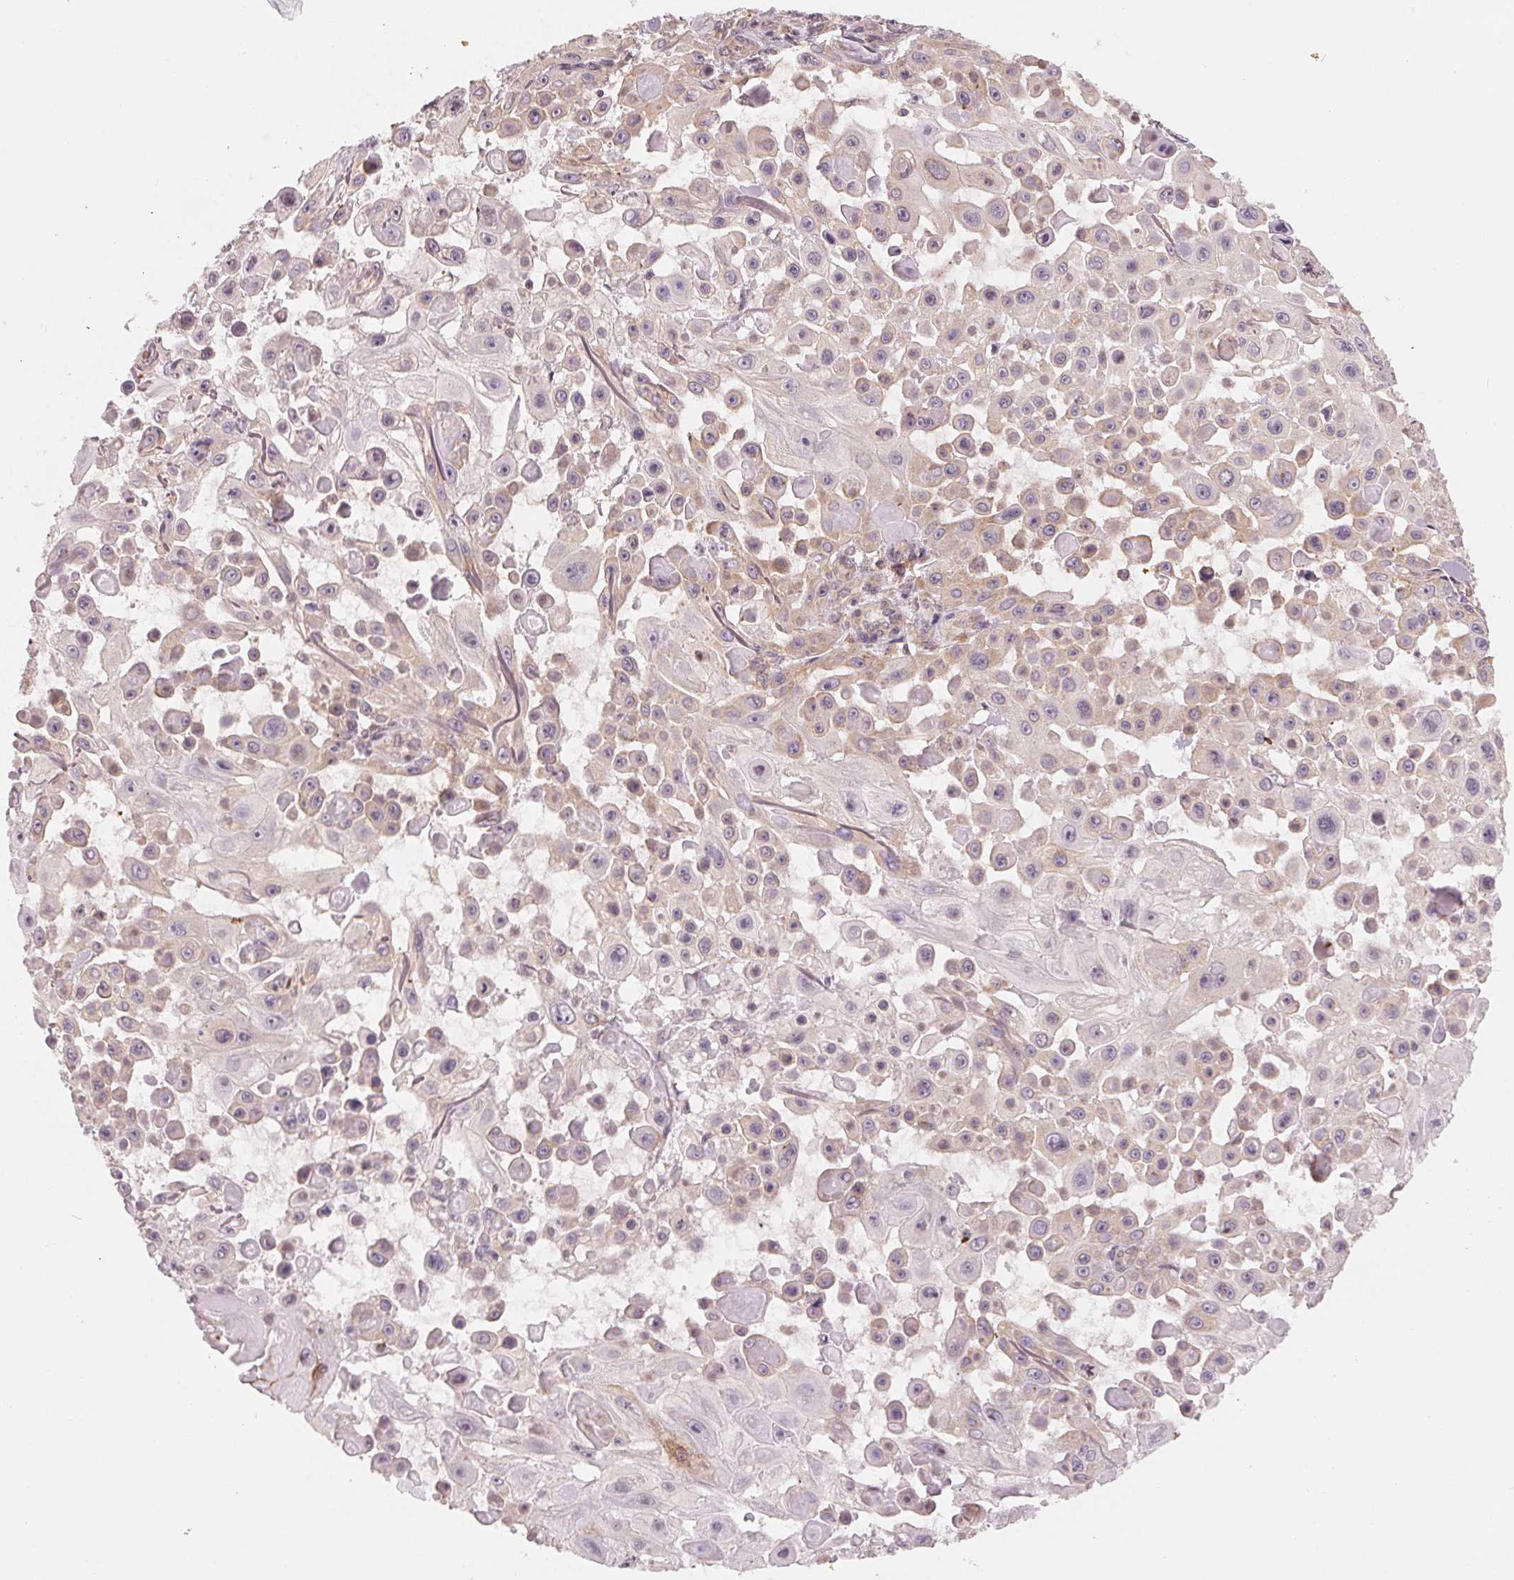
{"staining": {"intensity": "weak", "quantity": "<25%", "location": "cytoplasmic/membranous"}, "tissue": "skin cancer", "cell_type": "Tumor cells", "image_type": "cancer", "snomed": [{"axis": "morphology", "description": "Squamous cell carcinoma, NOS"}, {"axis": "topography", "description": "Skin"}], "caption": "This image is of squamous cell carcinoma (skin) stained with IHC to label a protein in brown with the nuclei are counter-stained blue. There is no positivity in tumor cells. (Brightfield microscopy of DAB IHC at high magnification).", "gene": "GIGYF2", "patient": {"sex": "male", "age": 91}}